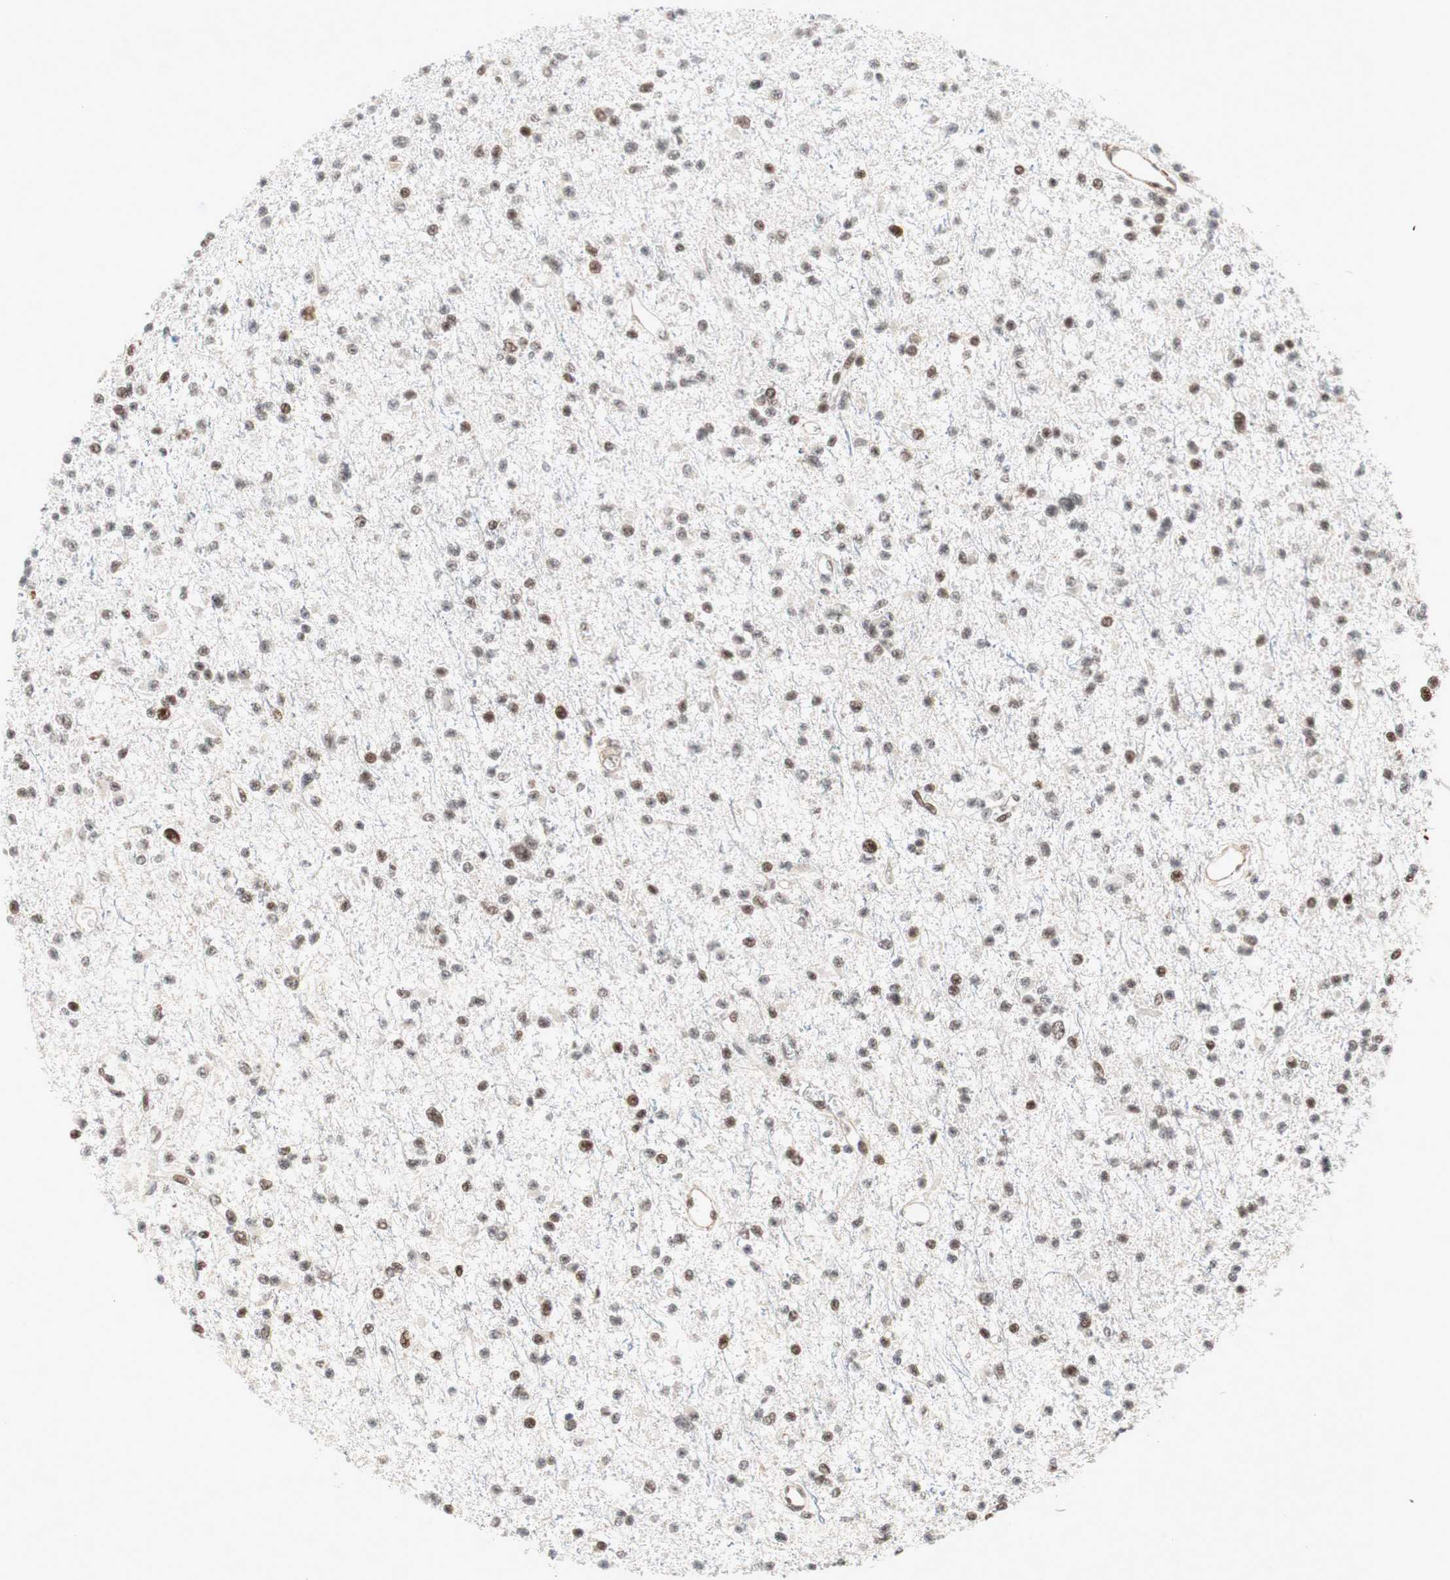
{"staining": {"intensity": "moderate", "quantity": "25%-75%", "location": "nuclear"}, "tissue": "glioma", "cell_type": "Tumor cells", "image_type": "cancer", "snomed": [{"axis": "morphology", "description": "Glioma, malignant, Low grade"}, {"axis": "topography", "description": "Brain"}], "caption": "IHC image of glioma stained for a protein (brown), which displays medium levels of moderate nuclear positivity in about 25%-75% of tumor cells.", "gene": "TCF12", "patient": {"sex": "female", "age": 22}}